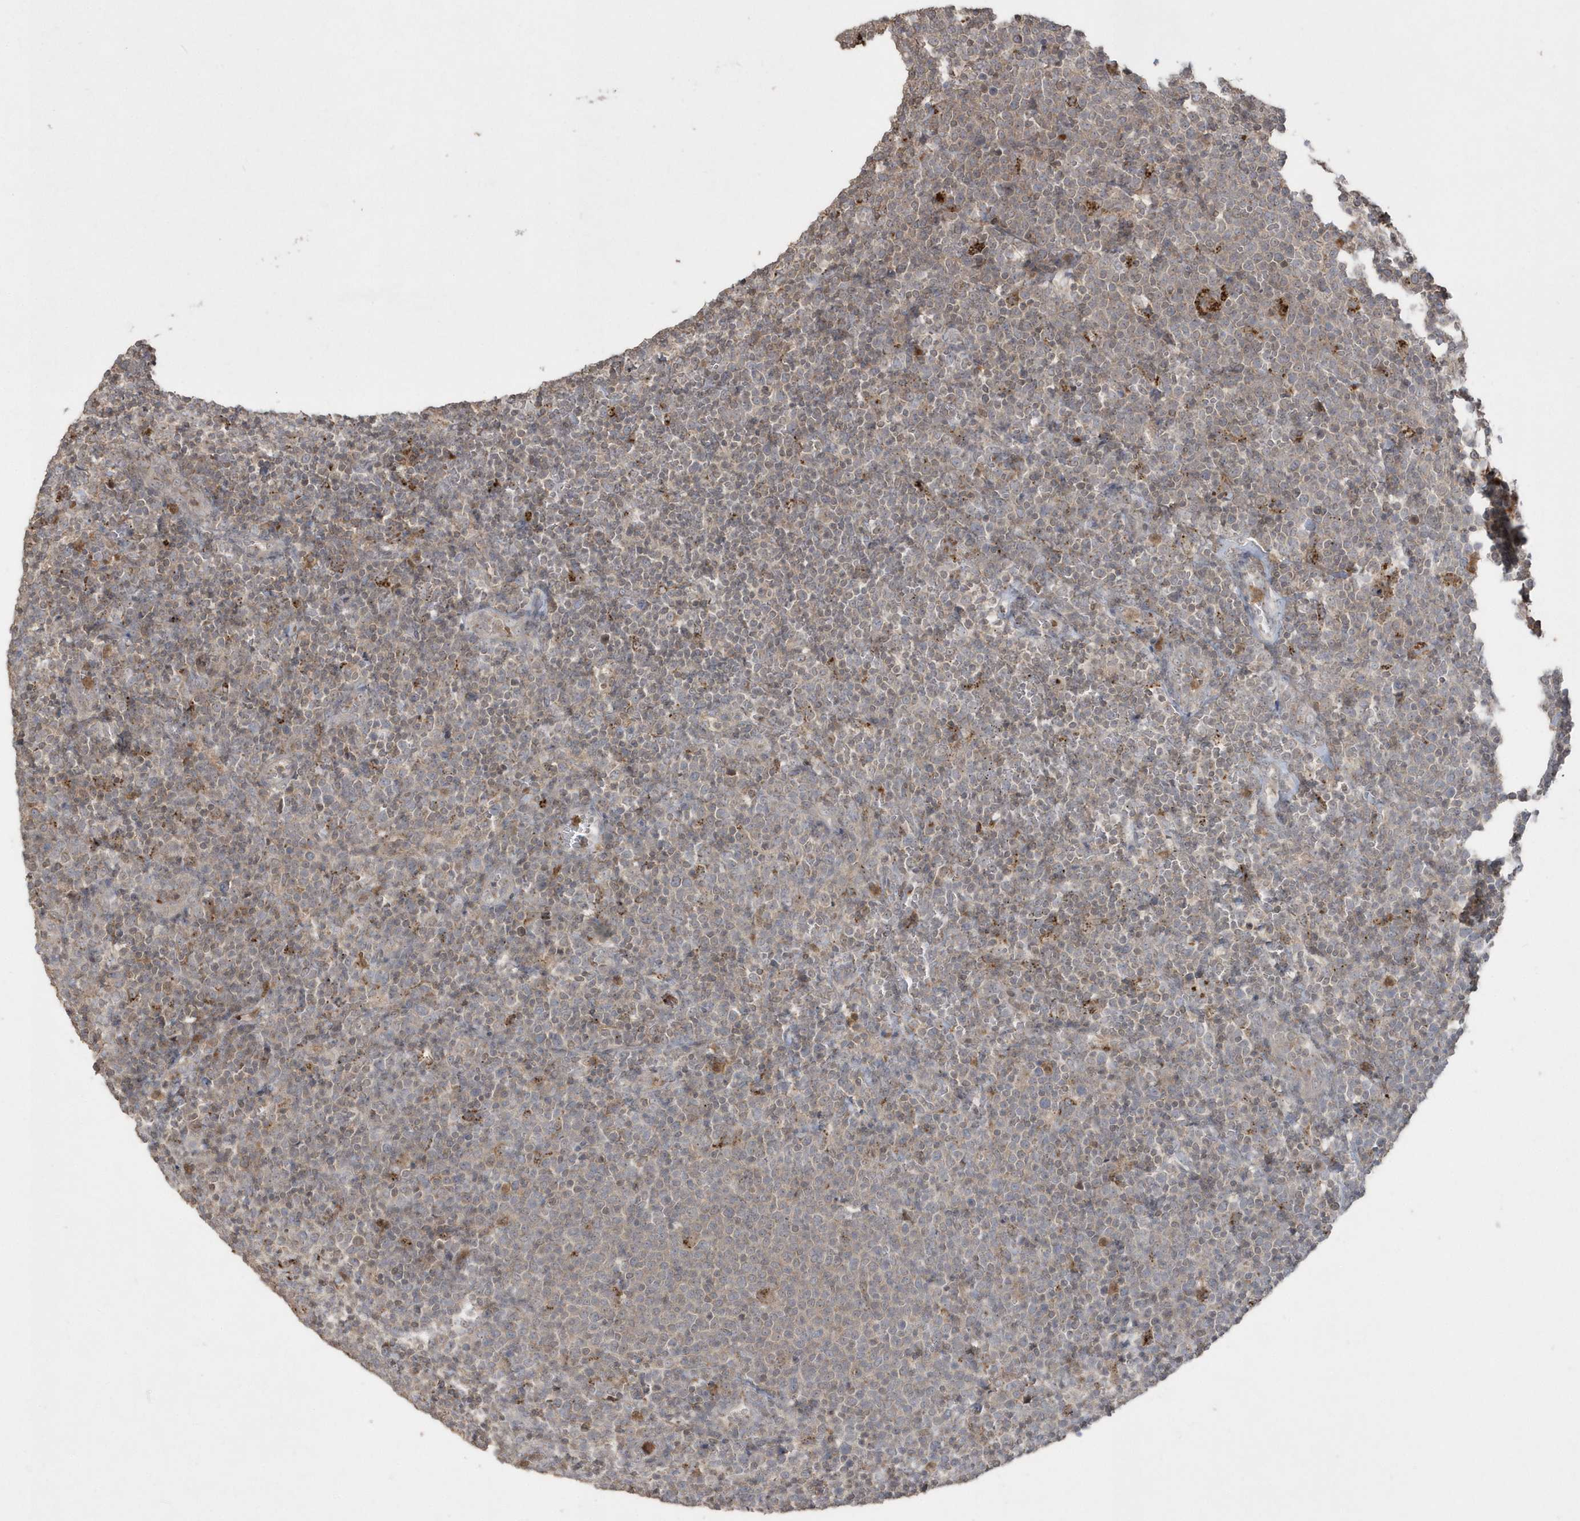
{"staining": {"intensity": "negative", "quantity": "none", "location": "none"}, "tissue": "lymphoma", "cell_type": "Tumor cells", "image_type": "cancer", "snomed": [{"axis": "morphology", "description": "Malignant lymphoma, non-Hodgkin's type, High grade"}, {"axis": "topography", "description": "Lymph node"}], "caption": "A histopathology image of human lymphoma is negative for staining in tumor cells. (Stains: DAB (3,3'-diaminobenzidine) immunohistochemistry with hematoxylin counter stain, Microscopy: brightfield microscopy at high magnification).", "gene": "GEMIN6", "patient": {"sex": "male", "age": 61}}